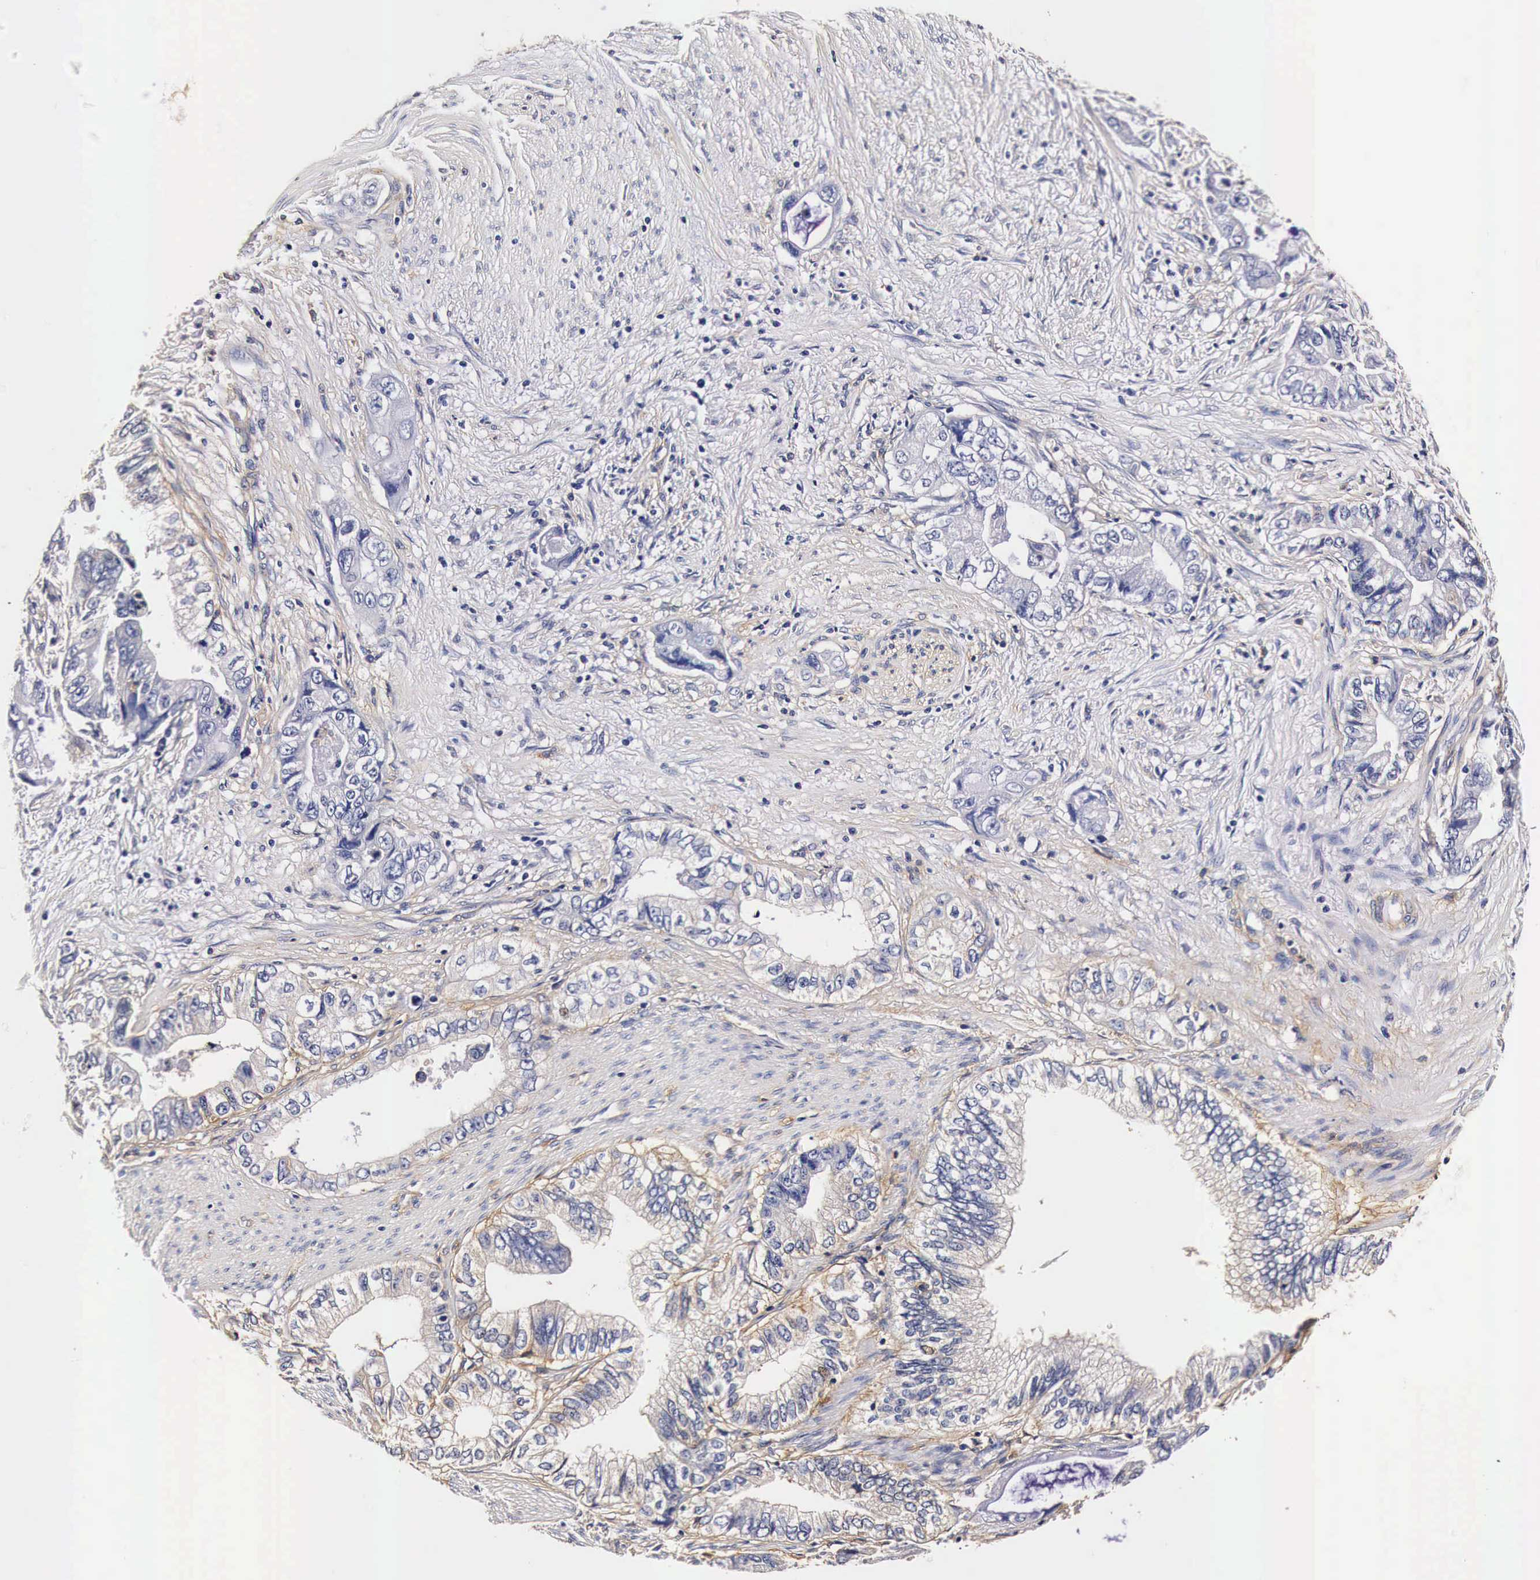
{"staining": {"intensity": "negative", "quantity": "none", "location": "none"}, "tissue": "pancreatic cancer", "cell_type": "Tumor cells", "image_type": "cancer", "snomed": [{"axis": "morphology", "description": "Adenocarcinoma, NOS"}, {"axis": "topography", "description": "Pancreas"}, {"axis": "topography", "description": "Stomach, upper"}], "caption": "Tumor cells are negative for brown protein staining in pancreatic adenocarcinoma.", "gene": "RP2", "patient": {"sex": "male", "age": 77}}